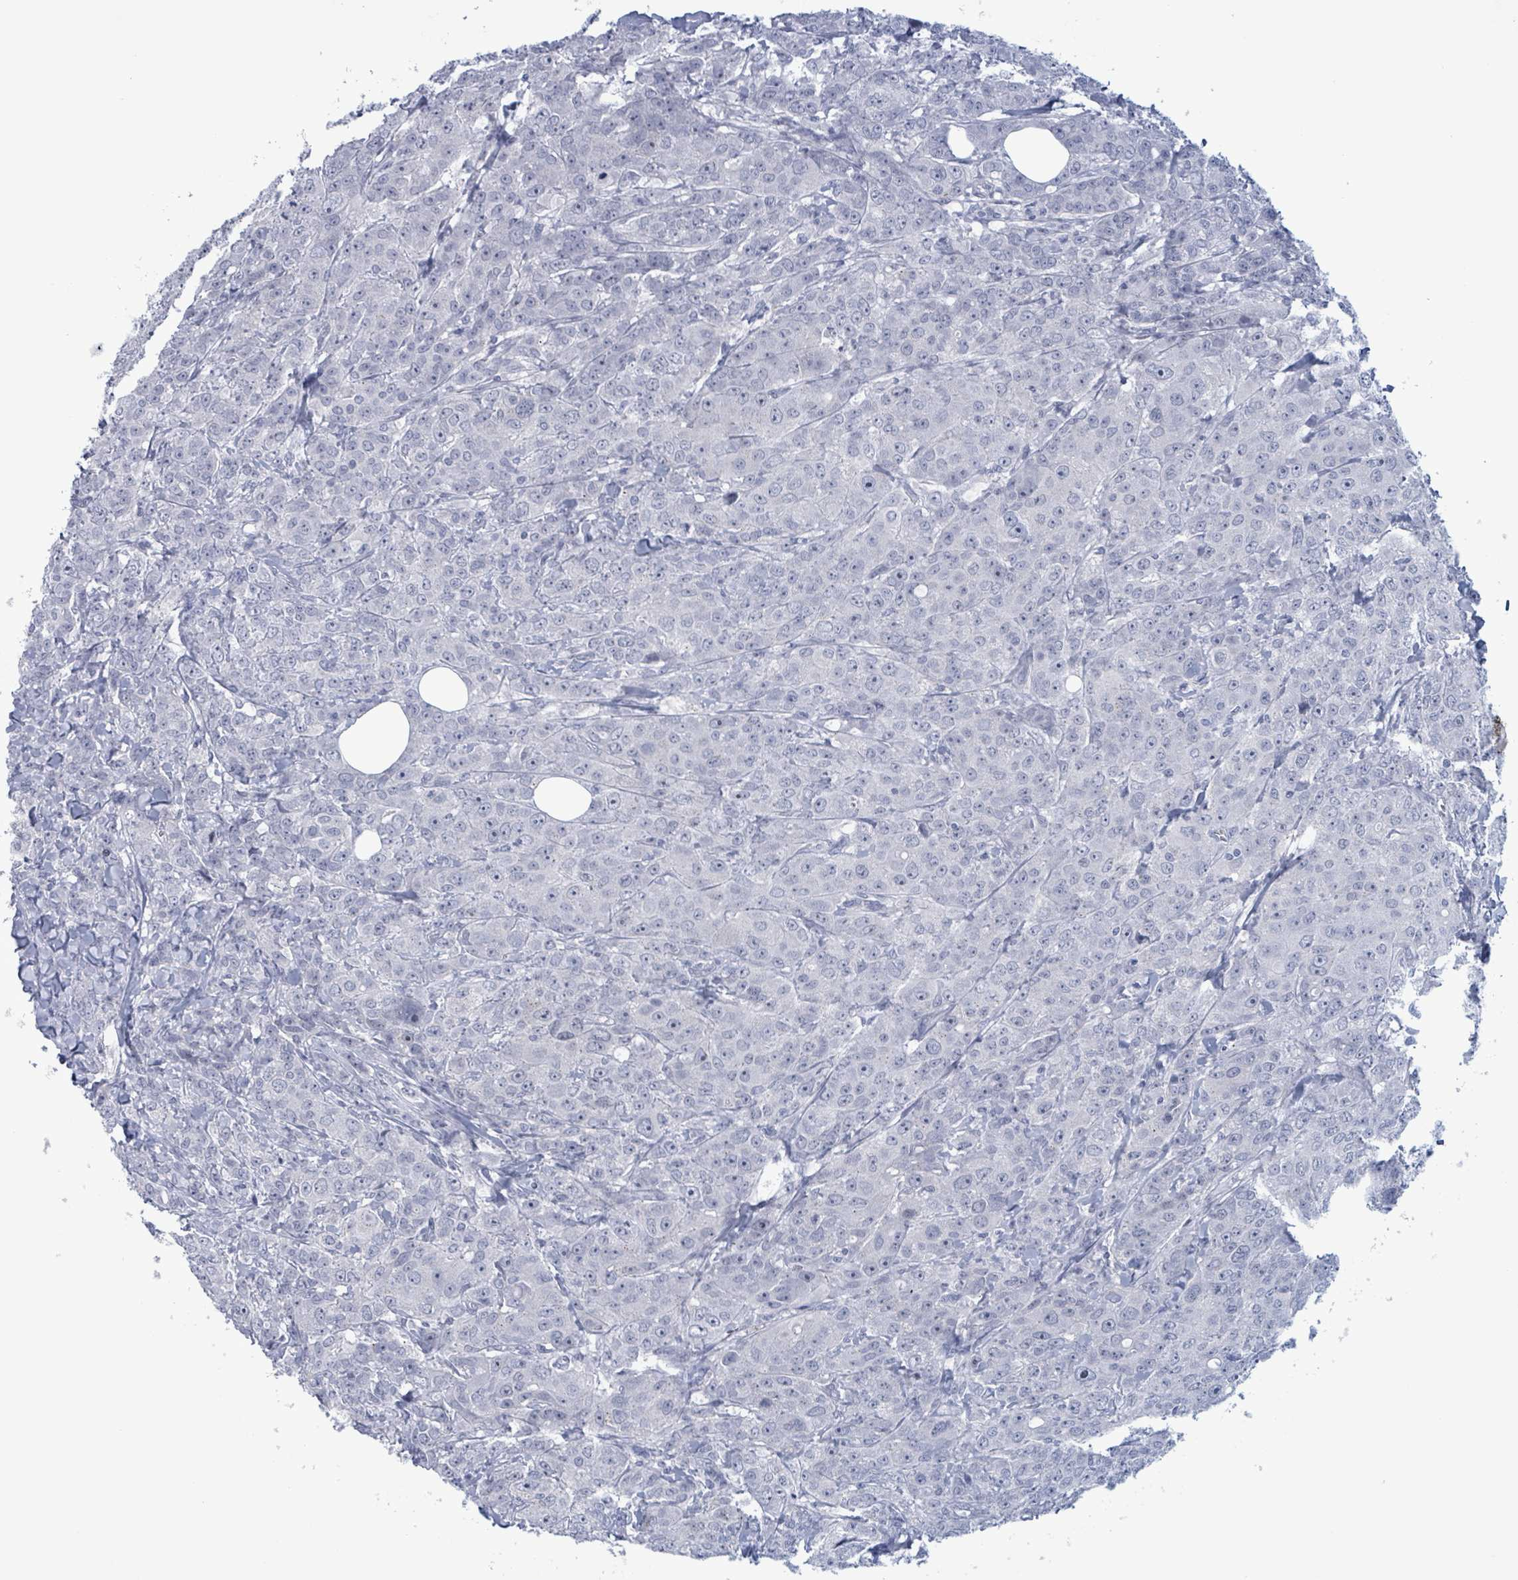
{"staining": {"intensity": "negative", "quantity": "none", "location": "none"}, "tissue": "breast cancer", "cell_type": "Tumor cells", "image_type": "cancer", "snomed": [{"axis": "morphology", "description": "Duct carcinoma"}, {"axis": "topography", "description": "Breast"}], "caption": "DAB immunohistochemical staining of human breast infiltrating ductal carcinoma exhibits no significant positivity in tumor cells.", "gene": "ZNF771", "patient": {"sex": "female", "age": 43}}